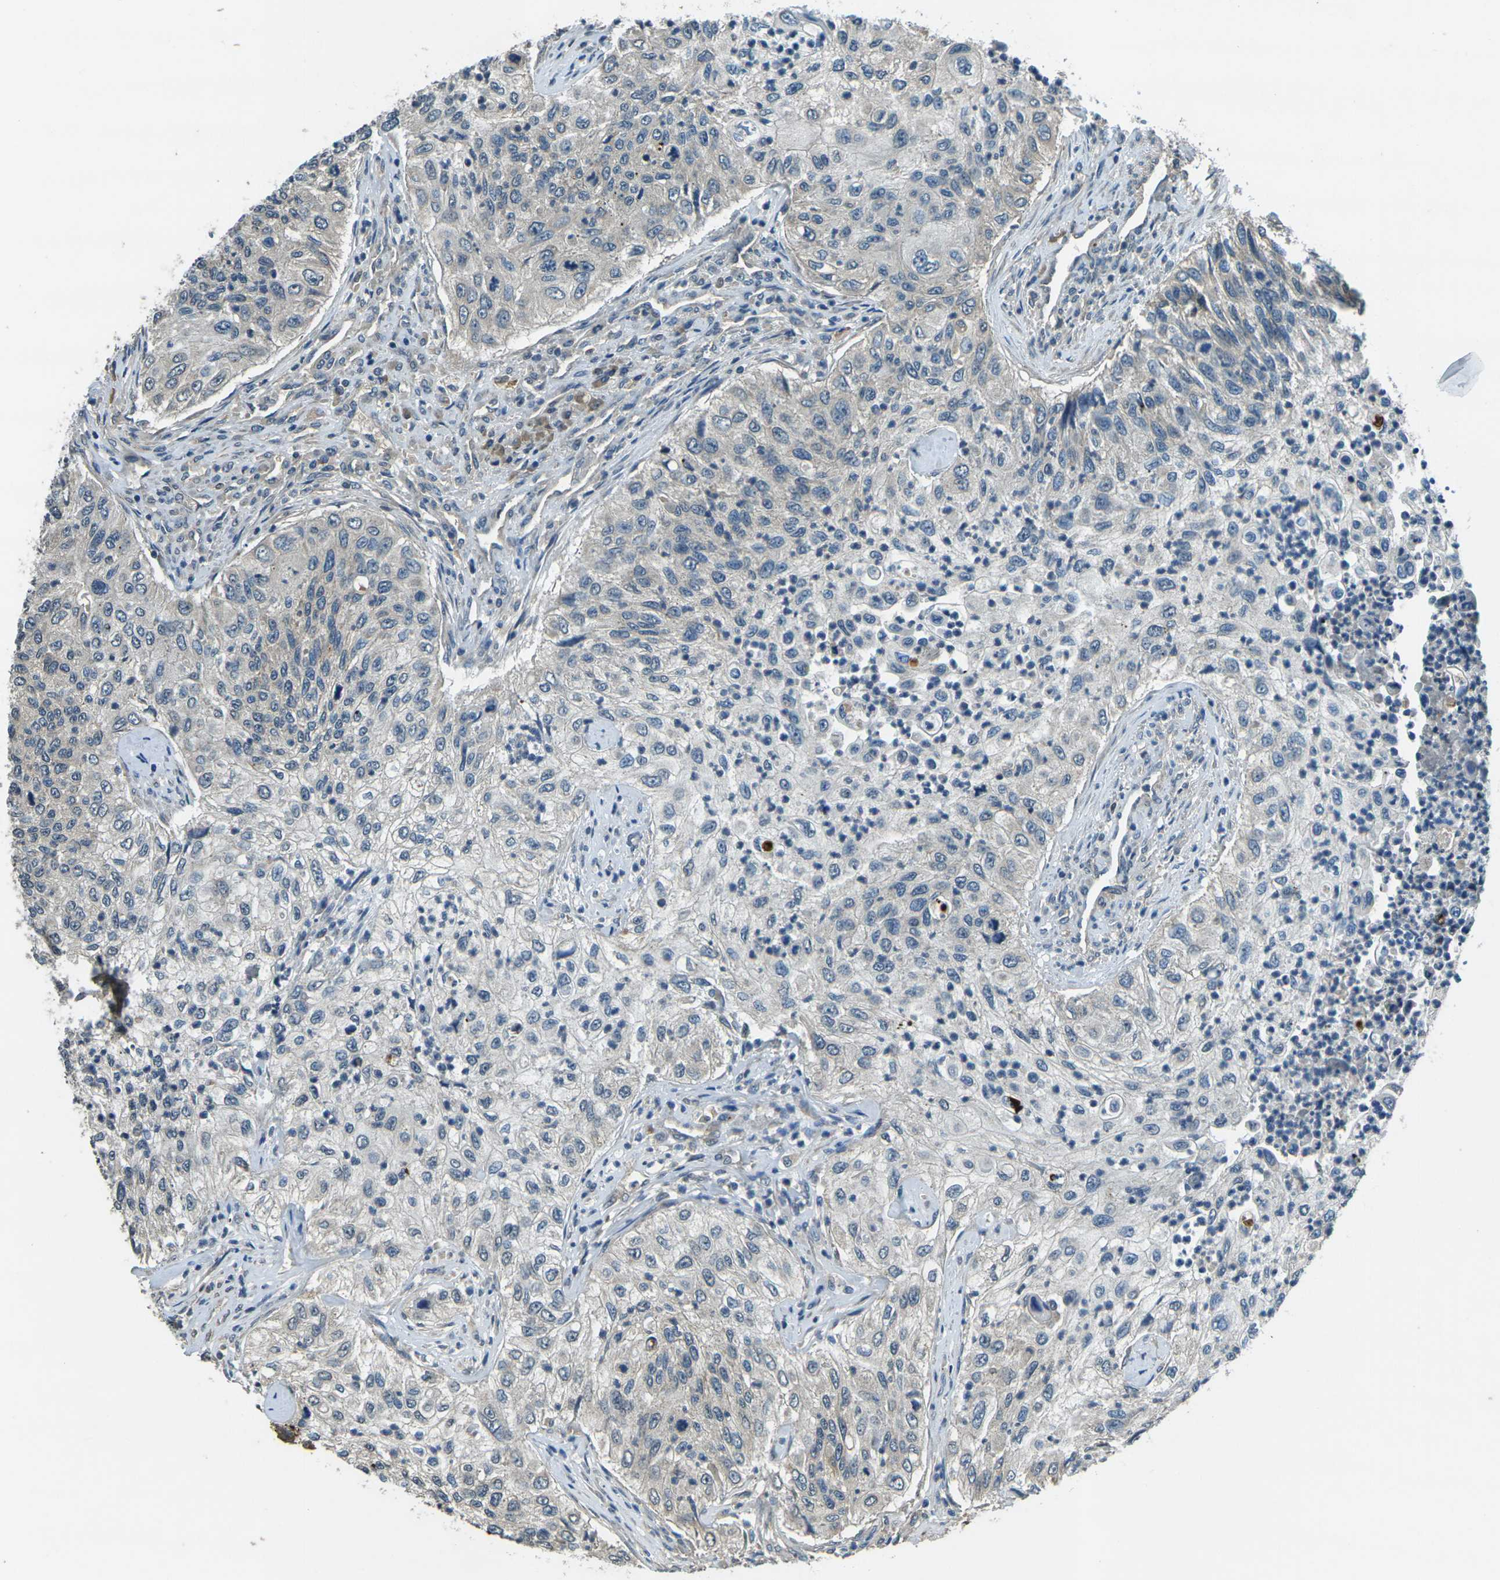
{"staining": {"intensity": "weak", "quantity": "<25%", "location": "cytoplasmic/membranous"}, "tissue": "urothelial cancer", "cell_type": "Tumor cells", "image_type": "cancer", "snomed": [{"axis": "morphology", "description": "Urothelial carcinoma, High grade"}, {"axis": "topography", "description": "Urinary bladder"}], "caption": "Tumor cells show no significant protein staining in urothelial cancer.", "gene": "AFAP1", "patient": {"sex": "female", "age": 60}}